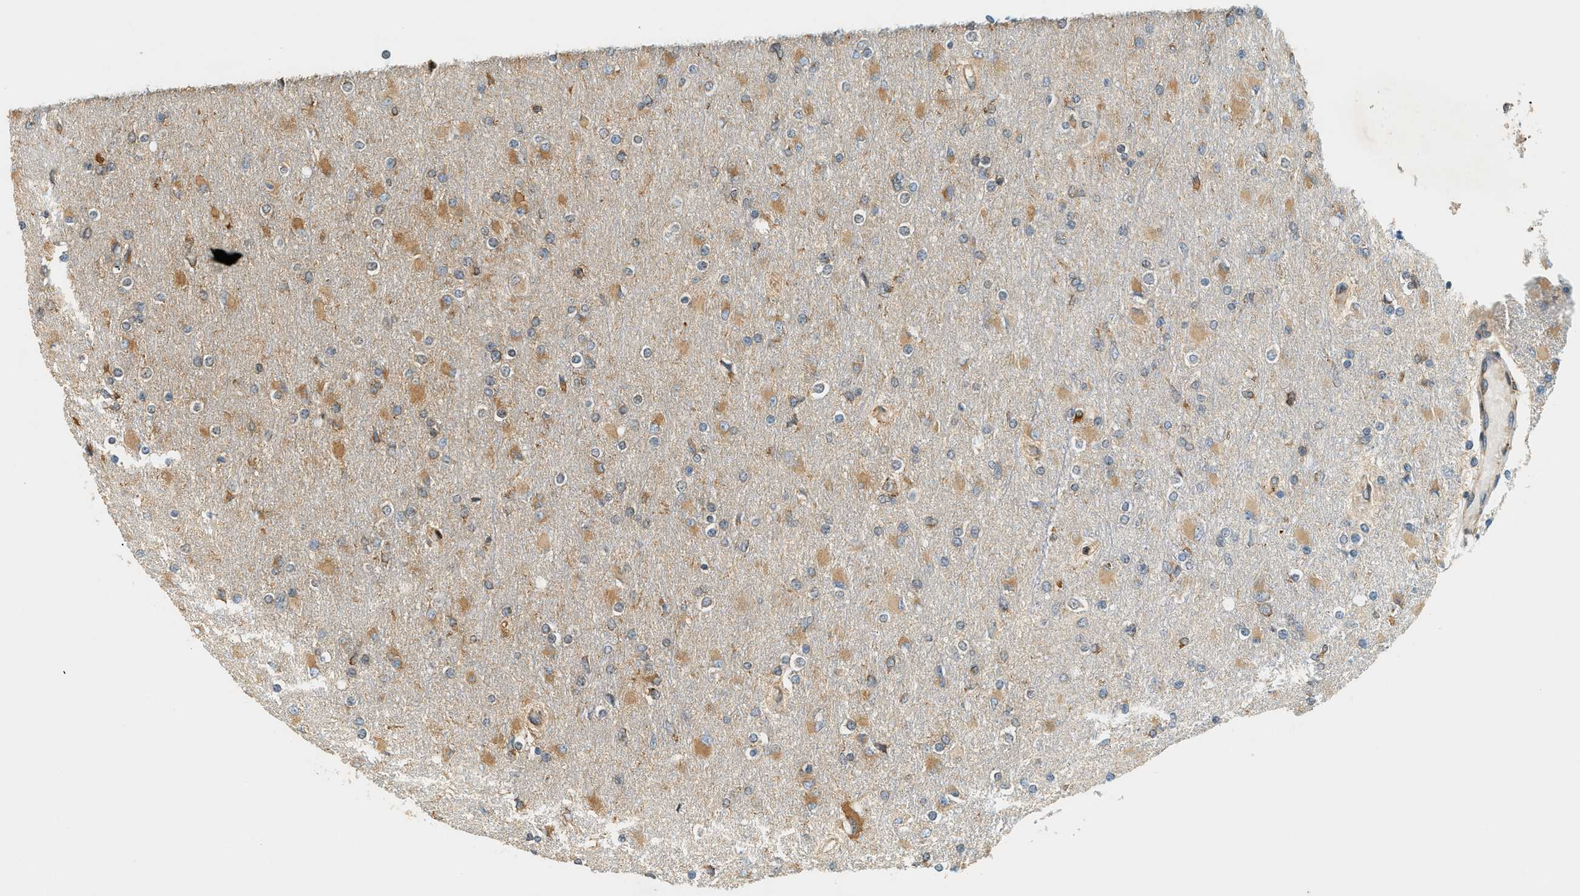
{"staining": {"intensity": "moderate", "quantity": "25%-75%", "location": "cytoplasmic/membranous"}, "tissue": "glioma", "cell_type": "Tumor cells", "image_type": "cancer", "snomed": [{"axis": "morphology", "description": "Glioma, malignant, High grade"}, {"axis": "topography", "description": "Cerebral cortex"}], "caption": "Tumor cells show medium levels of moderate cytoplasmic/membranous positivity in about 25%-75% of cells in human malignant high-grade glioma.", "gene": "SEMA4D", "patient": {"sex": "female", "age": 36}}